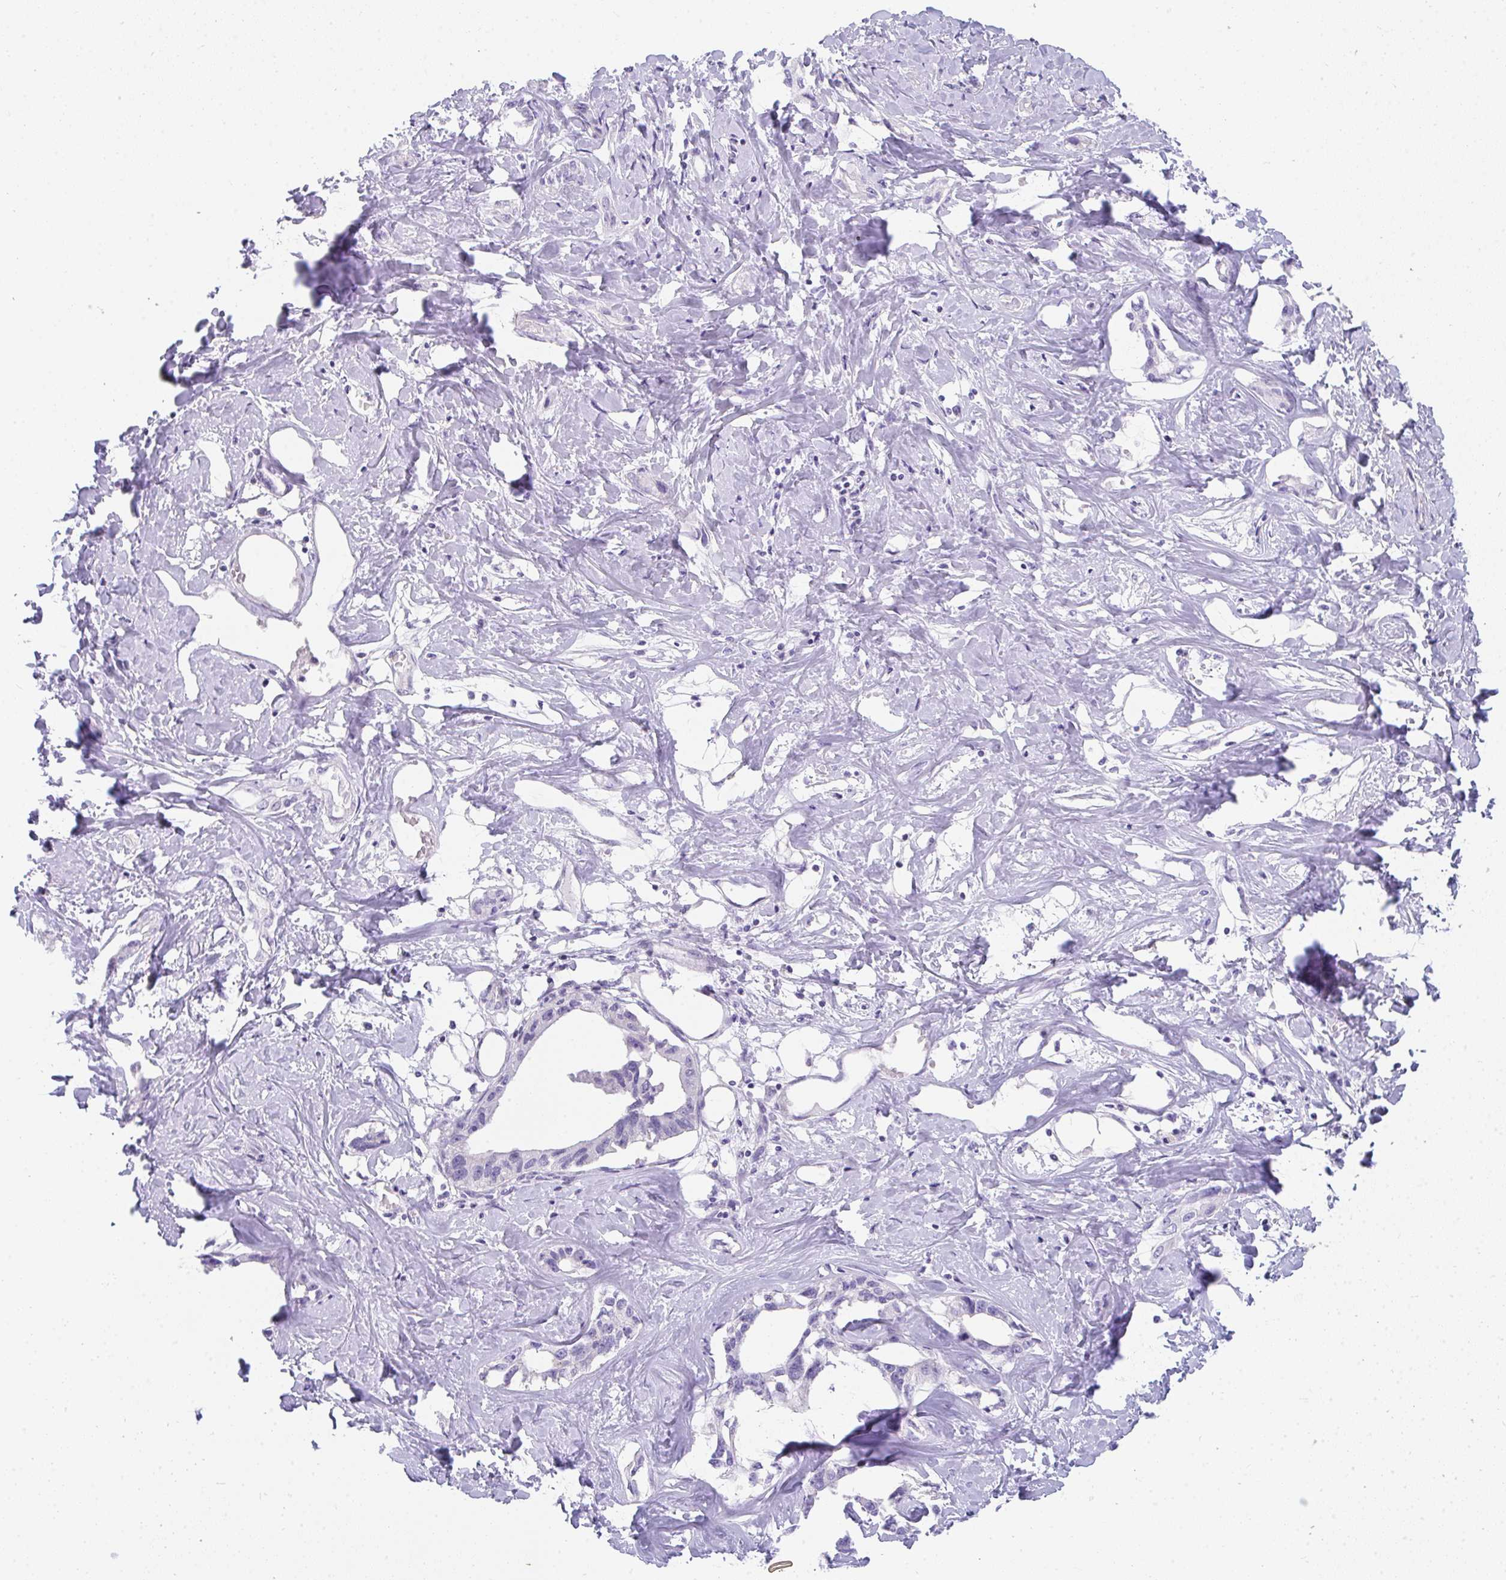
{"staining": {"intensity": "negative", "quantity": "none", "location": "none"}, "tissue": "liver cancer", "cell_type": "Tumor cells", "image_type": "cancer", "snomed": [{"axis": "morphology", "description": "Cholangiocarcinoma"}, {"axis": "topography", "description": "Liver"}], "caption": "Cholangiocarcinoma (liver) was stained to show a protein in brown. There is no significant expression in tumor cells.", "gene": "TTC30B", "patient": {"sex": "male", "age": 59}}